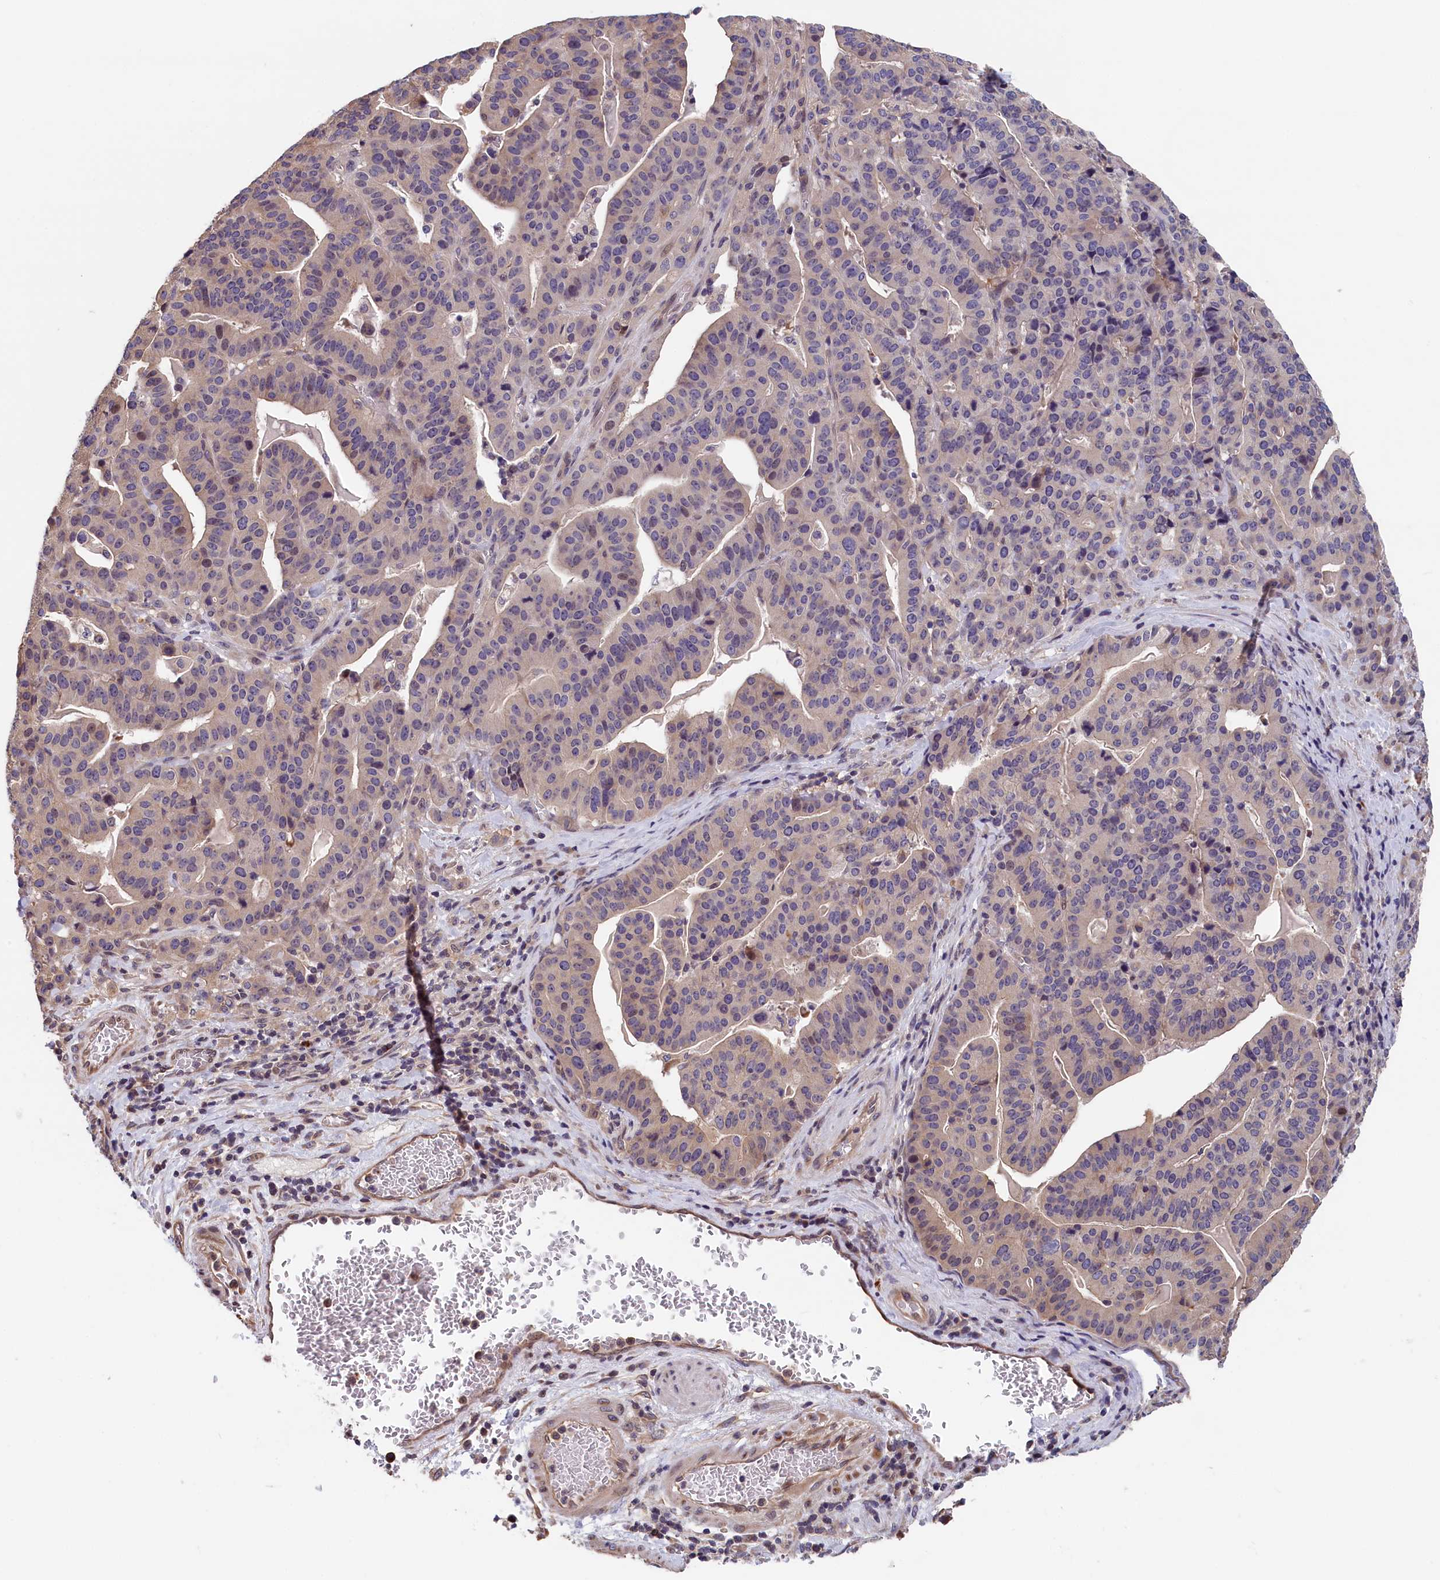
{"staining": {"intensity": "moderate", "quantity": "<25%", "location": "cytoplasmic/membranous,nuclear"}, "tissue": "stomach cancer", "cell_type": "Tumor cells", "image_type": "cancer", "snomed": [{"axis": "morphology", "description": "Adenocarcinoma, NOS"}, {"axis": "topography", "description": "Stomach"}], "caption": "Protein staining of stomach cancer (adenocarcinoma) tissue demonstrates moderate cytoplasmic/membranous and nuclear positivity in about <25% of tumor cells.", "gene": "TMEM116", "patient": {"sex": "male", "age": 48}}